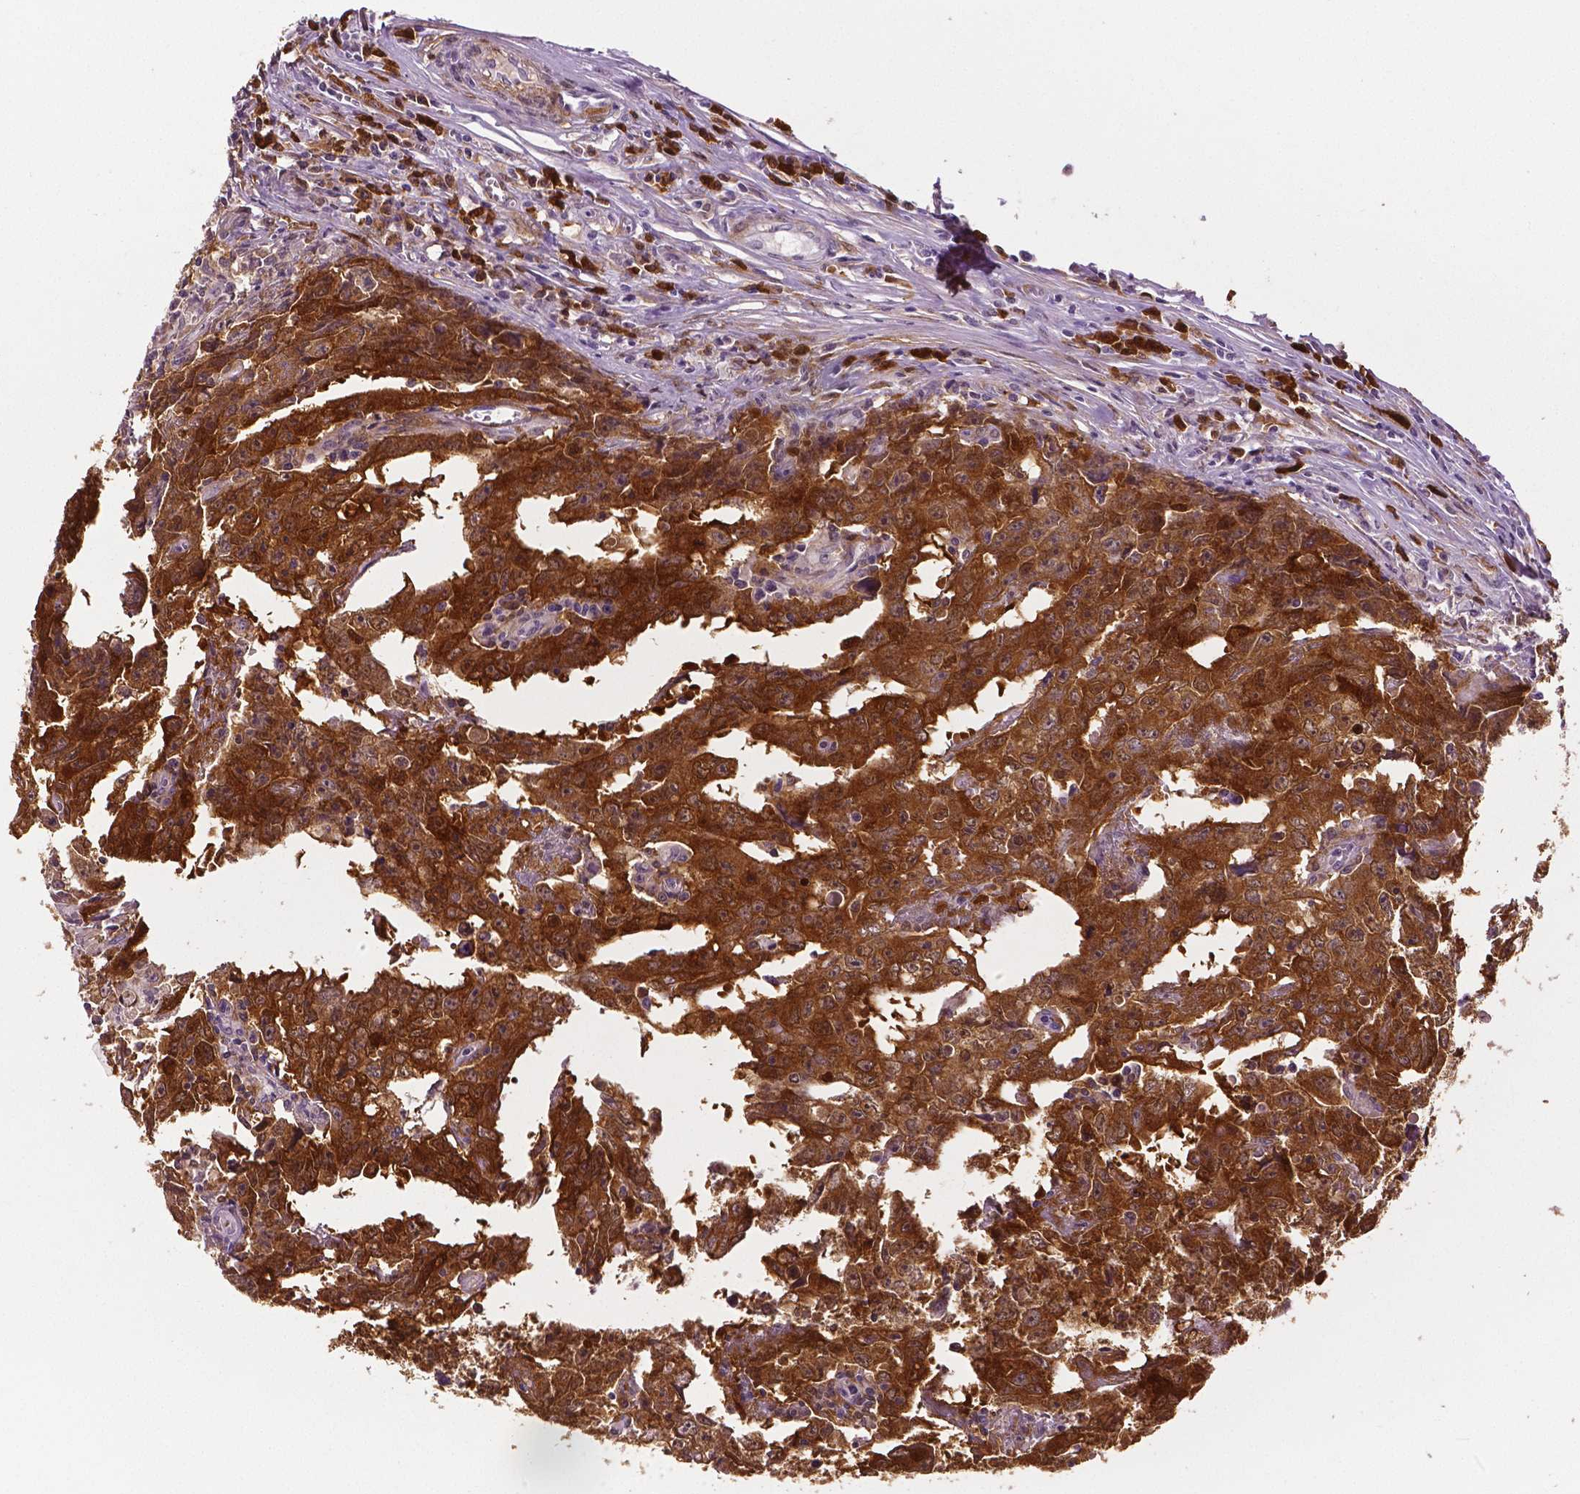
{"staining": {"intensity": "strong", "quantity": ">75%", "location": "cytoplasmic/membranous,nuclear"}, "tissue": "testis cancer", "cell_type": "Tumor cells", "image_type": "cancer", "snomed": [{"axis": "morphology", "description": "Carcinoma, Embryonal, NOS"}, {"axis": "topography", "description": "Testis"}], "caption": "Testis cancer (embryonal carcinoma) stained with a protein marker shows strong staining in tumor cells.", "gene": "PHGDH", "patient": {"sex": "male", "age": 22}}